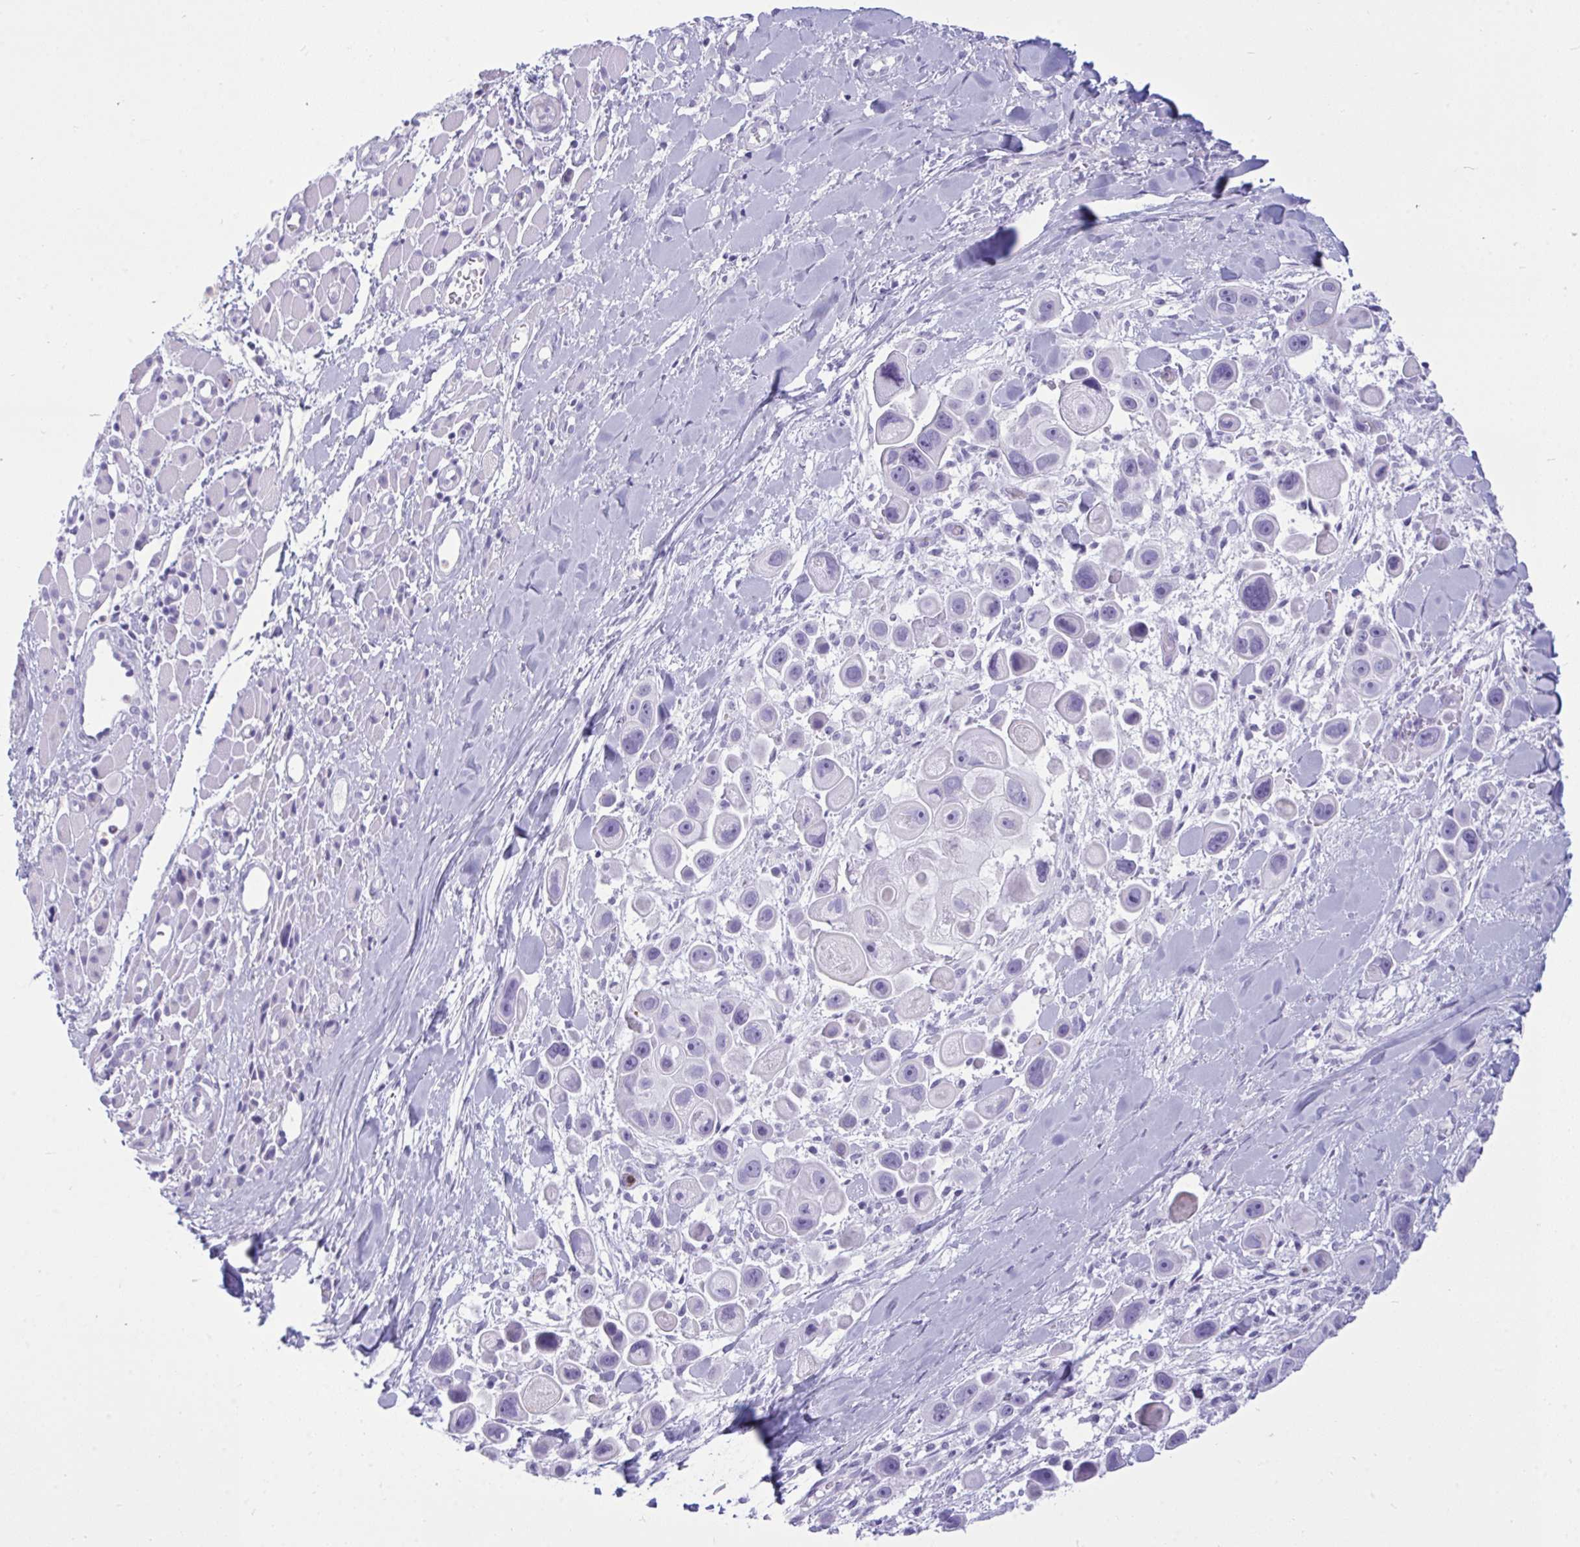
{"staining": {"intensity": "negative", "quantity": "none", "location": "none"}, "tissue": "skin cancer", "cell_type": "Tumor cells", "image_type": "cancer", "snomed": [{"axis": "morphology", "description": "Squamous cell carcinoma, NOS"}, {"axis": "topography", "description": "Skin"}], "caption": "Immunohistochemical staining of human skin cancer displays no significant staining in tumor cells. Brightfield microscopy of IHC stained with DAB (brown) and hematoxylin (blue), captured at high magnification.", "gene": "ARHGAP42", "patient": {"sex": "male", "age": 67}}